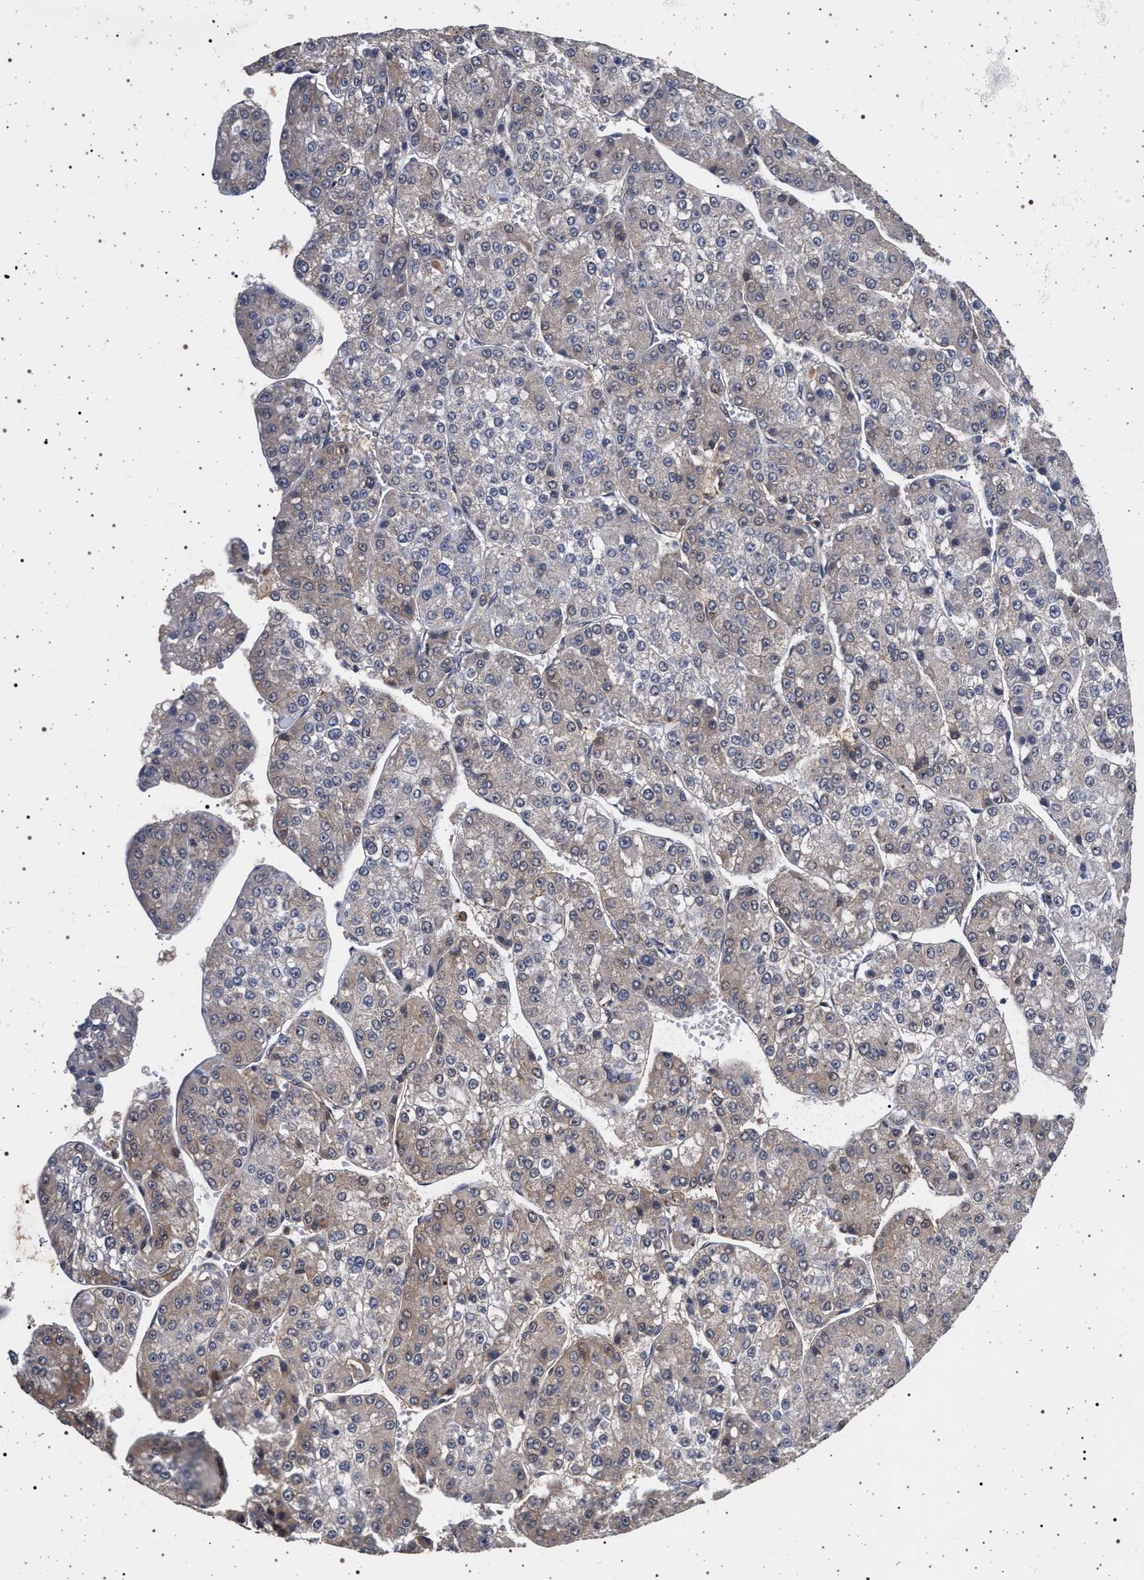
{"staining": {"intensity": "weak", "quantity": "<25%", "location": "cytoplasmic/membranous"}, "tissue": "liver cancer", "cell_type": "Tumor cells", "image_type": "cancer", "snomed": [{"axis": "morphology", "description": "Carcinoma, Hepatocellular, NOS"}, {"axis": "topography", "description": "Liver"}], "caption": "This is a image of IHC staining of hepatocellular carcinoma (liver), which shows no expression in tumor cells.", "gene": "IFT20", "patient": {"sex": "female", "age": 73}}